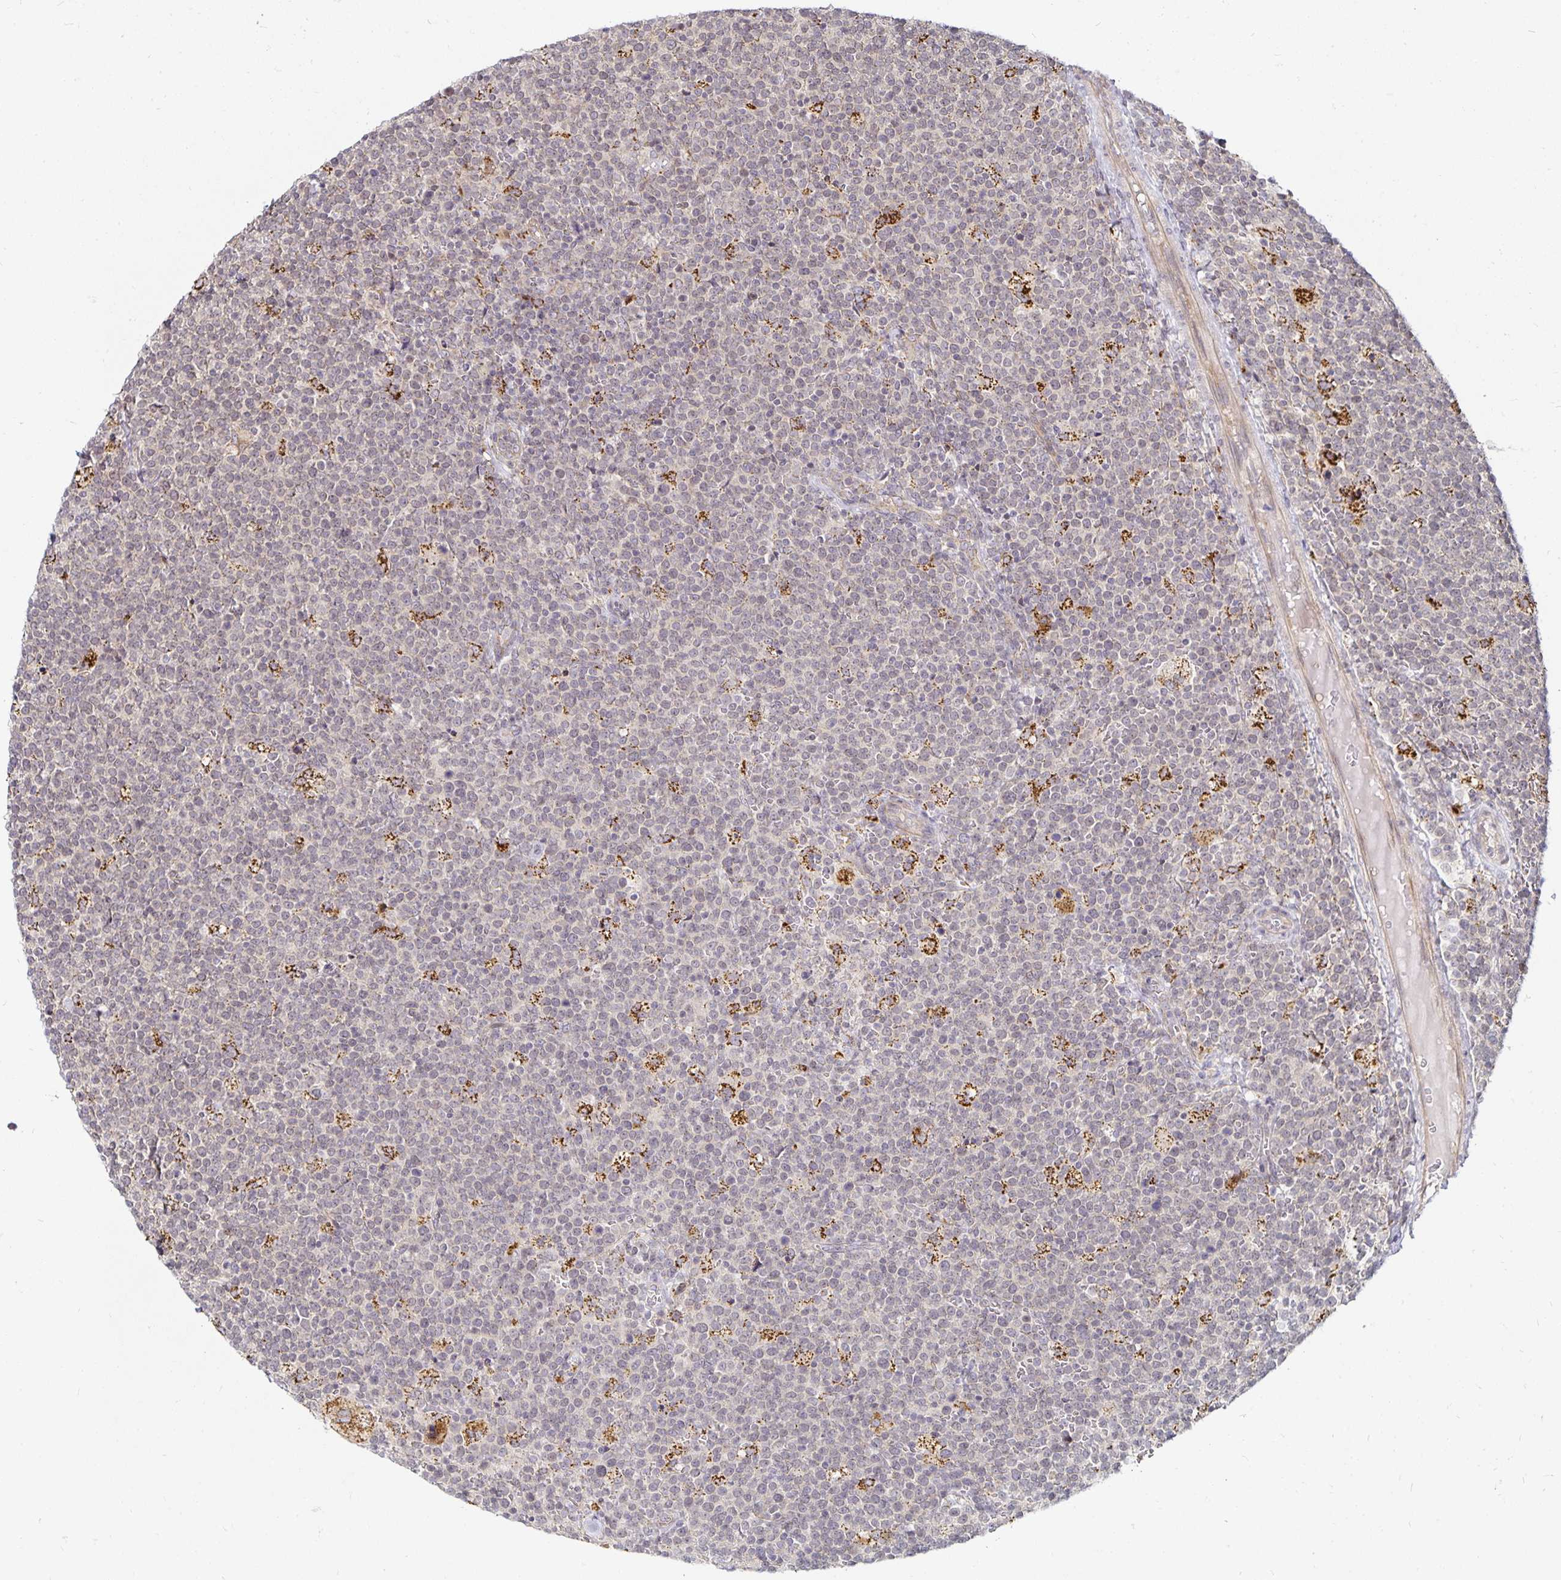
{"staining": {"intensity": "negative", "quantity": "none", "location": "none"}, "tissue": "lymphoma", "cell_type": "Tumor cells", "image_type": "cancer", "snomed": [{"axis": "morphology", "description": "Malignant lymphoma, non-Hodgkin's type, High grade"}, {"axis": "topography", "description": "Lymph node"}], "caption": "DAB (3,3'-diaminobenzidine) immunohistochemical staining of human malignant lymphoma, non-Hodgkin's type (high-grade) exhibits no significant expression in tumor cells.", "gene": "CYP27A1", "patient": {"sex": "male", "age": 61}}